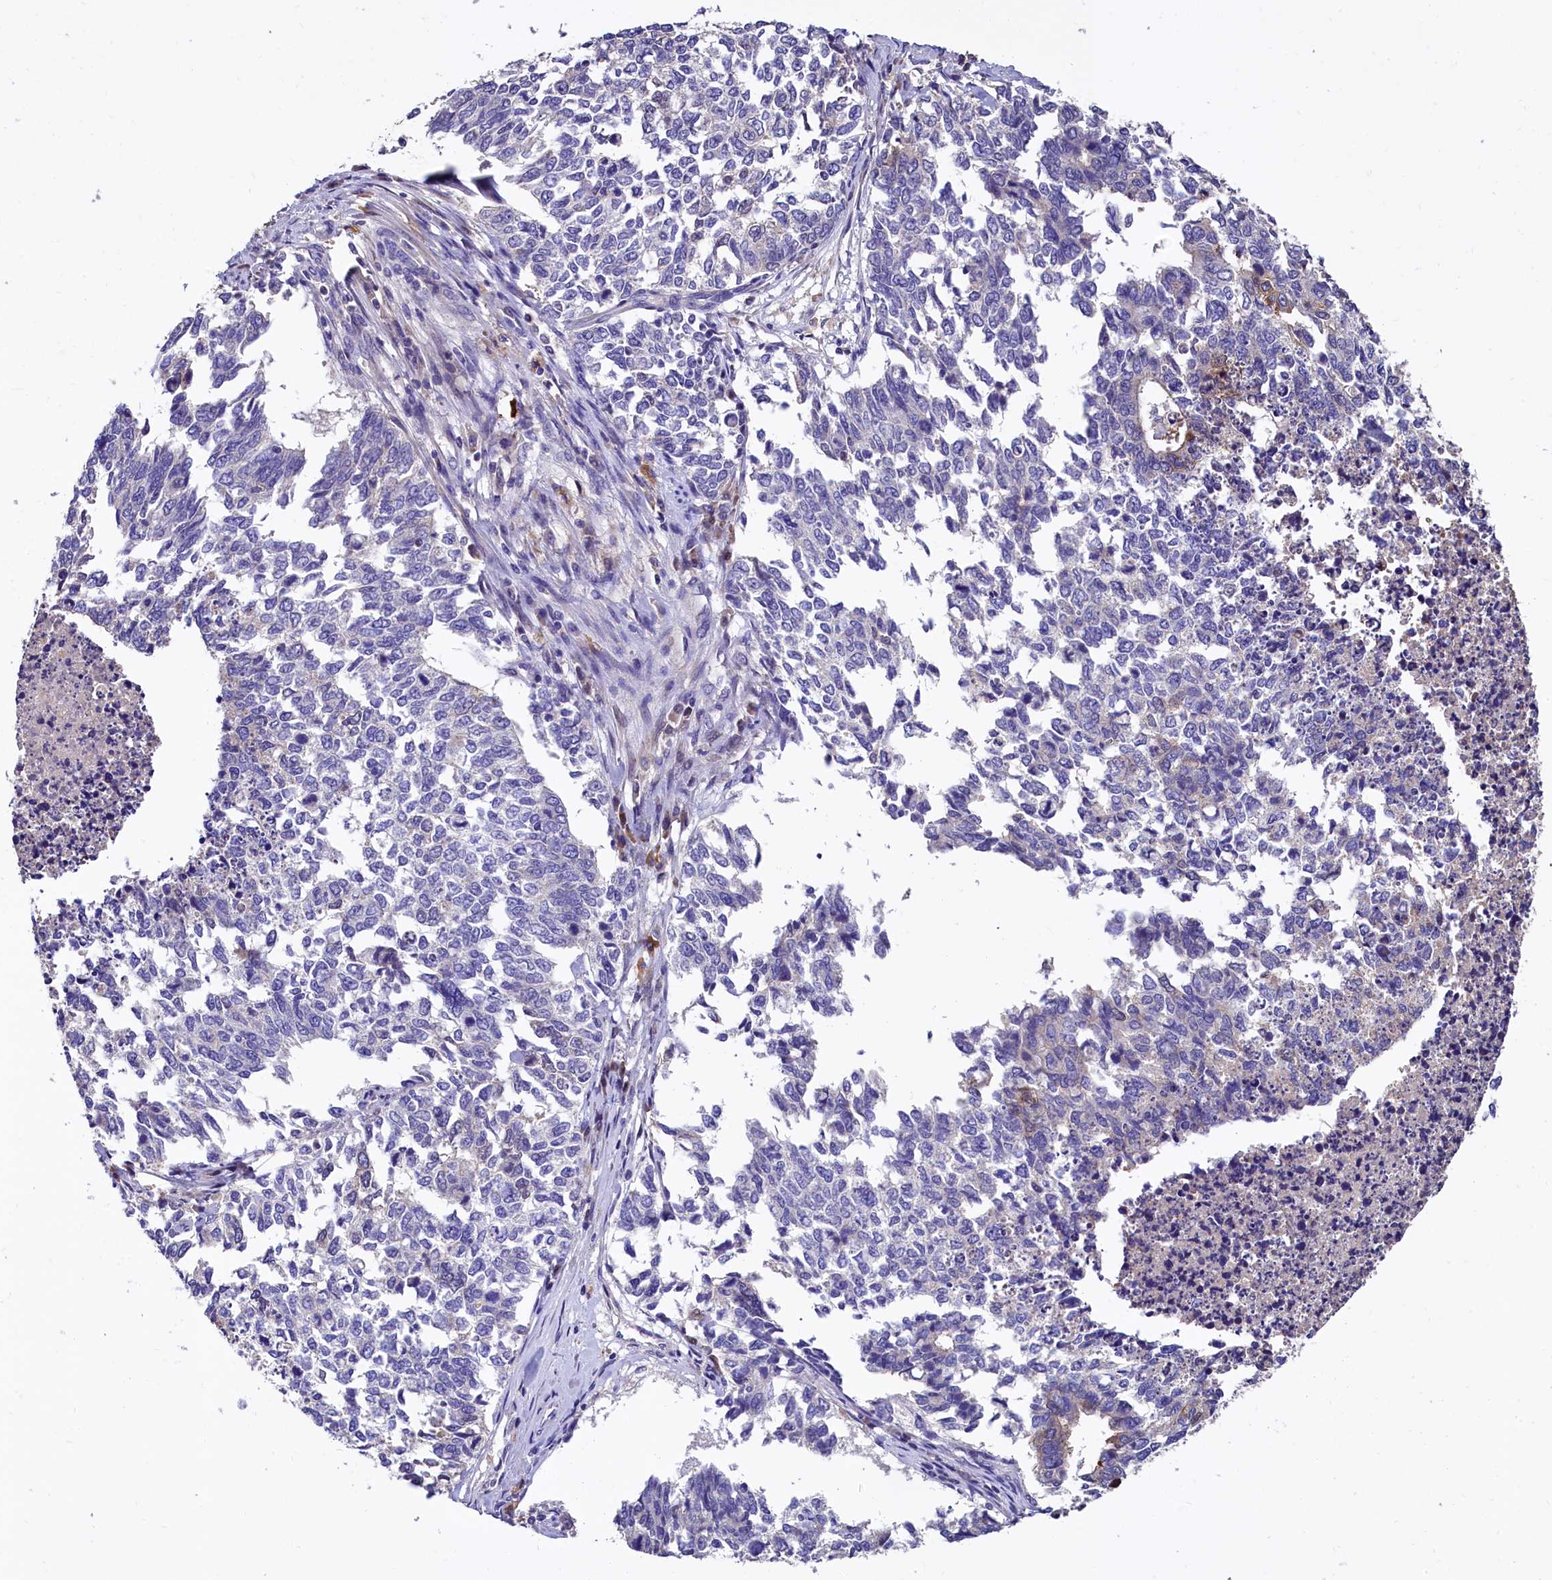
{"staining": {"intensity": "negative", "quantity": "none", "location": "none"}, "tissue": "cervical cancer", "cell_type": "Tumor cells", "image_type": "cancer", "snomed": [{"axis": "morphology", "description": "Squamous cell carcinoma, NOS"}, {"axis": "topography", "description": "Cervix"}], "caption": "Cervical squamous cell carcinoma stained for a protein using immunohistochemistry demonstrates no expression tumor cells.", "gene": "EPS8L2", "patient": {"sex": "female", "age": 63}}